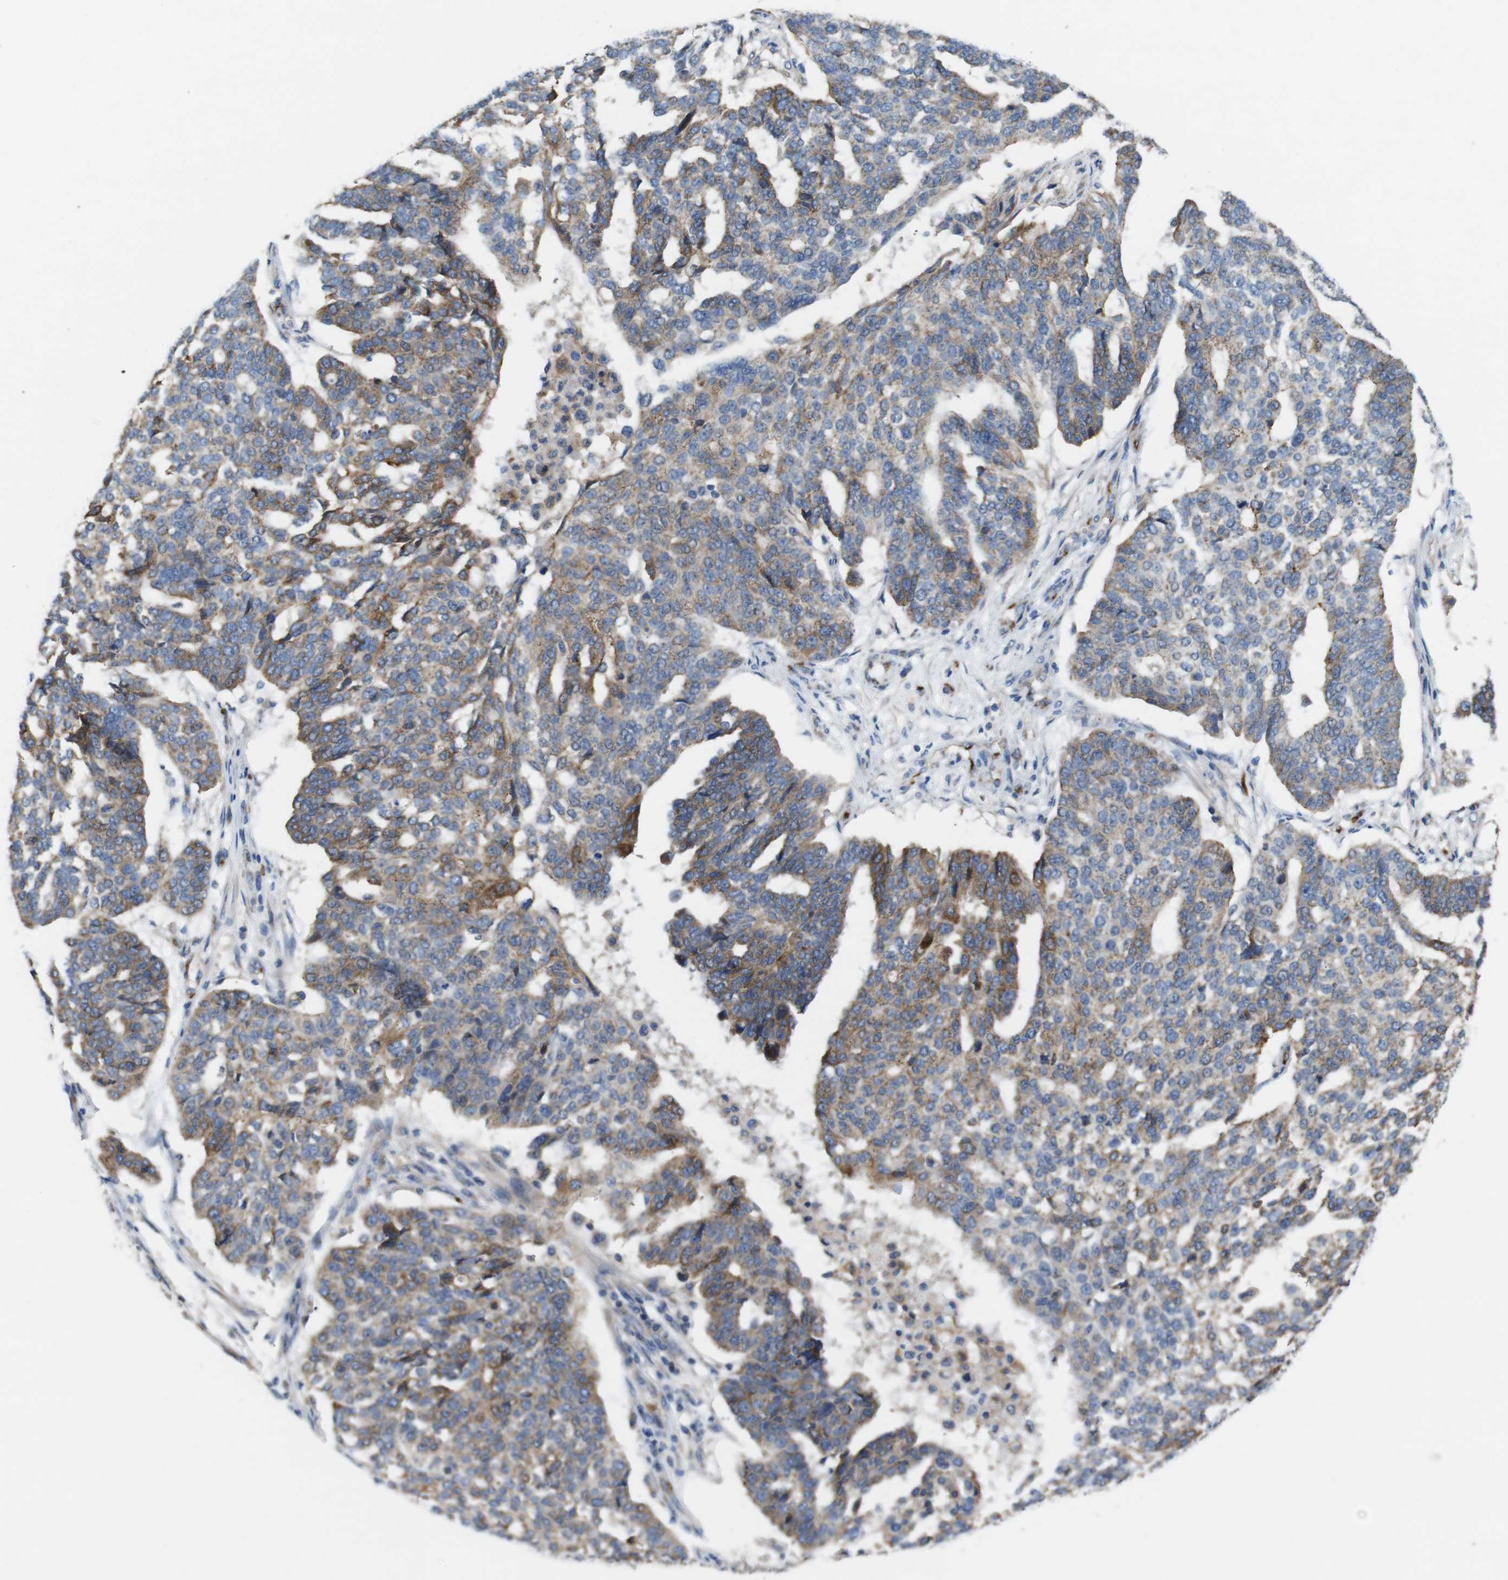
{"staining": {"intensity": "moderate", "quantity": ">75%", "location": "cytoplasmic/membranous"}, "tissue": "ovarian cancer", "cell_type": "Tumor cells", "image_type": "cancer", "snomed": [{"axis": "morphology", "description": "Cystadenocarcinoma, serous, NOS"}, {"axis": "topography", "description": "Ovary"}], "caption": "IHC staining of ovarian cancer, which reveals medium levels of moderate cytoplasmic/membranous positivity in about >75% of tumor cells indicating moderate cytoplasmic/membranous protein positivity. The staining was performed using DAB (brown) for protein detection and nuclei were counterstained in hematoxylin (blue).", "gene": "EFCAB14", "patient": {"sex": "female", "age": 59}}